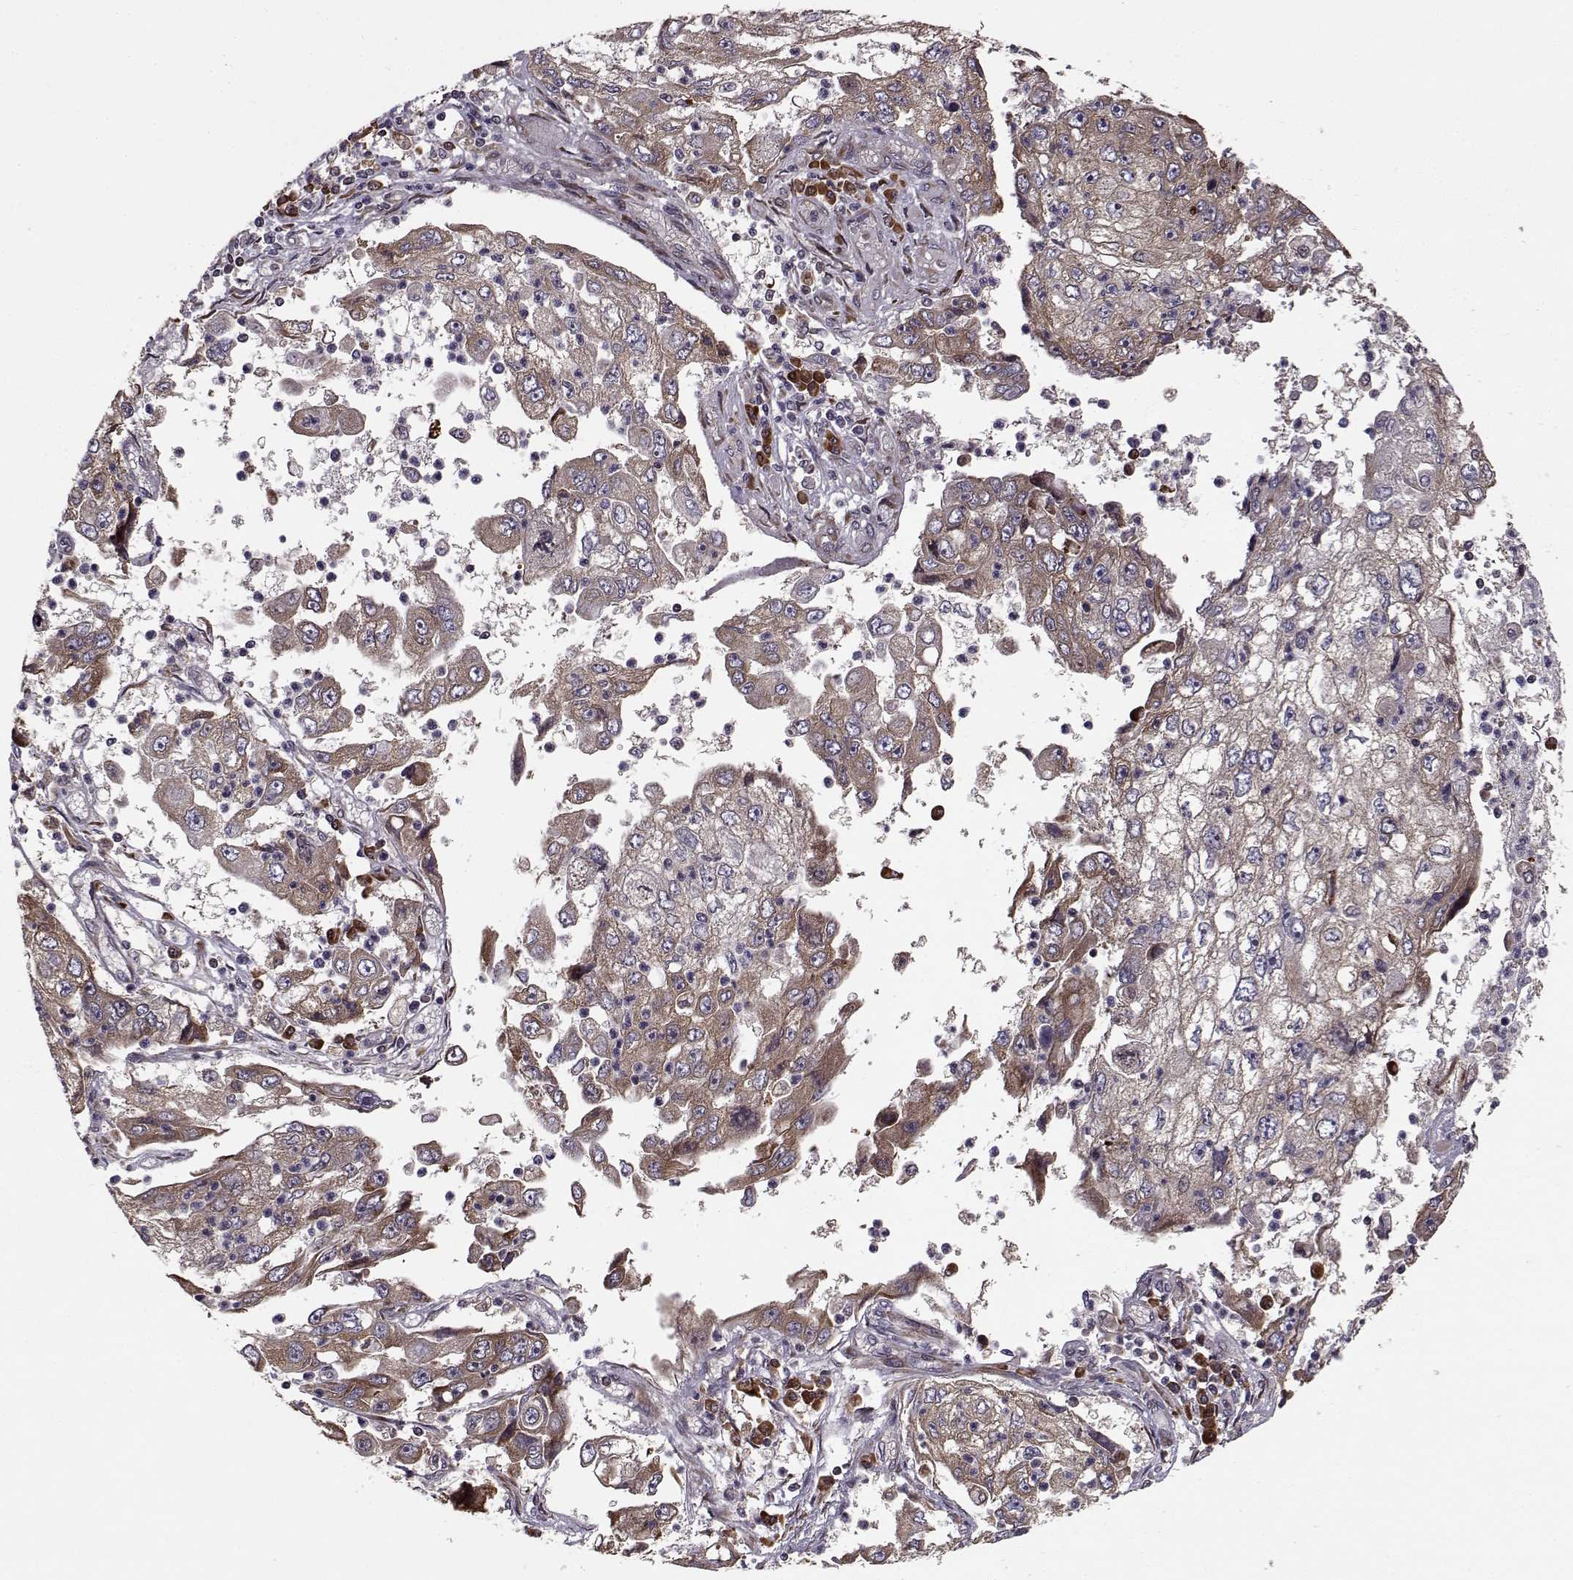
{"staining": {"intensity": "moderate", "quantity": ">75%", "location": "cytoplasmic/membranous"}, "tissue": "cervical cancer", "cell_type": "Tumor cells", "image_type": "cancer", "snomed": [{"axis": "morphology", "description": "Squamous cell carcinoma, NOS"}, {"axis": "topography", "description": "Cervix"}], "caption": "Immunohistochemical staining of cervical squamous cell carcinoma shows medium levels of moderate cytoplasmic/membranous protein expression in approximately >75% of tumor cells.", "gene": "RPL31", "patient": {"sex": "female", "age": 36}}